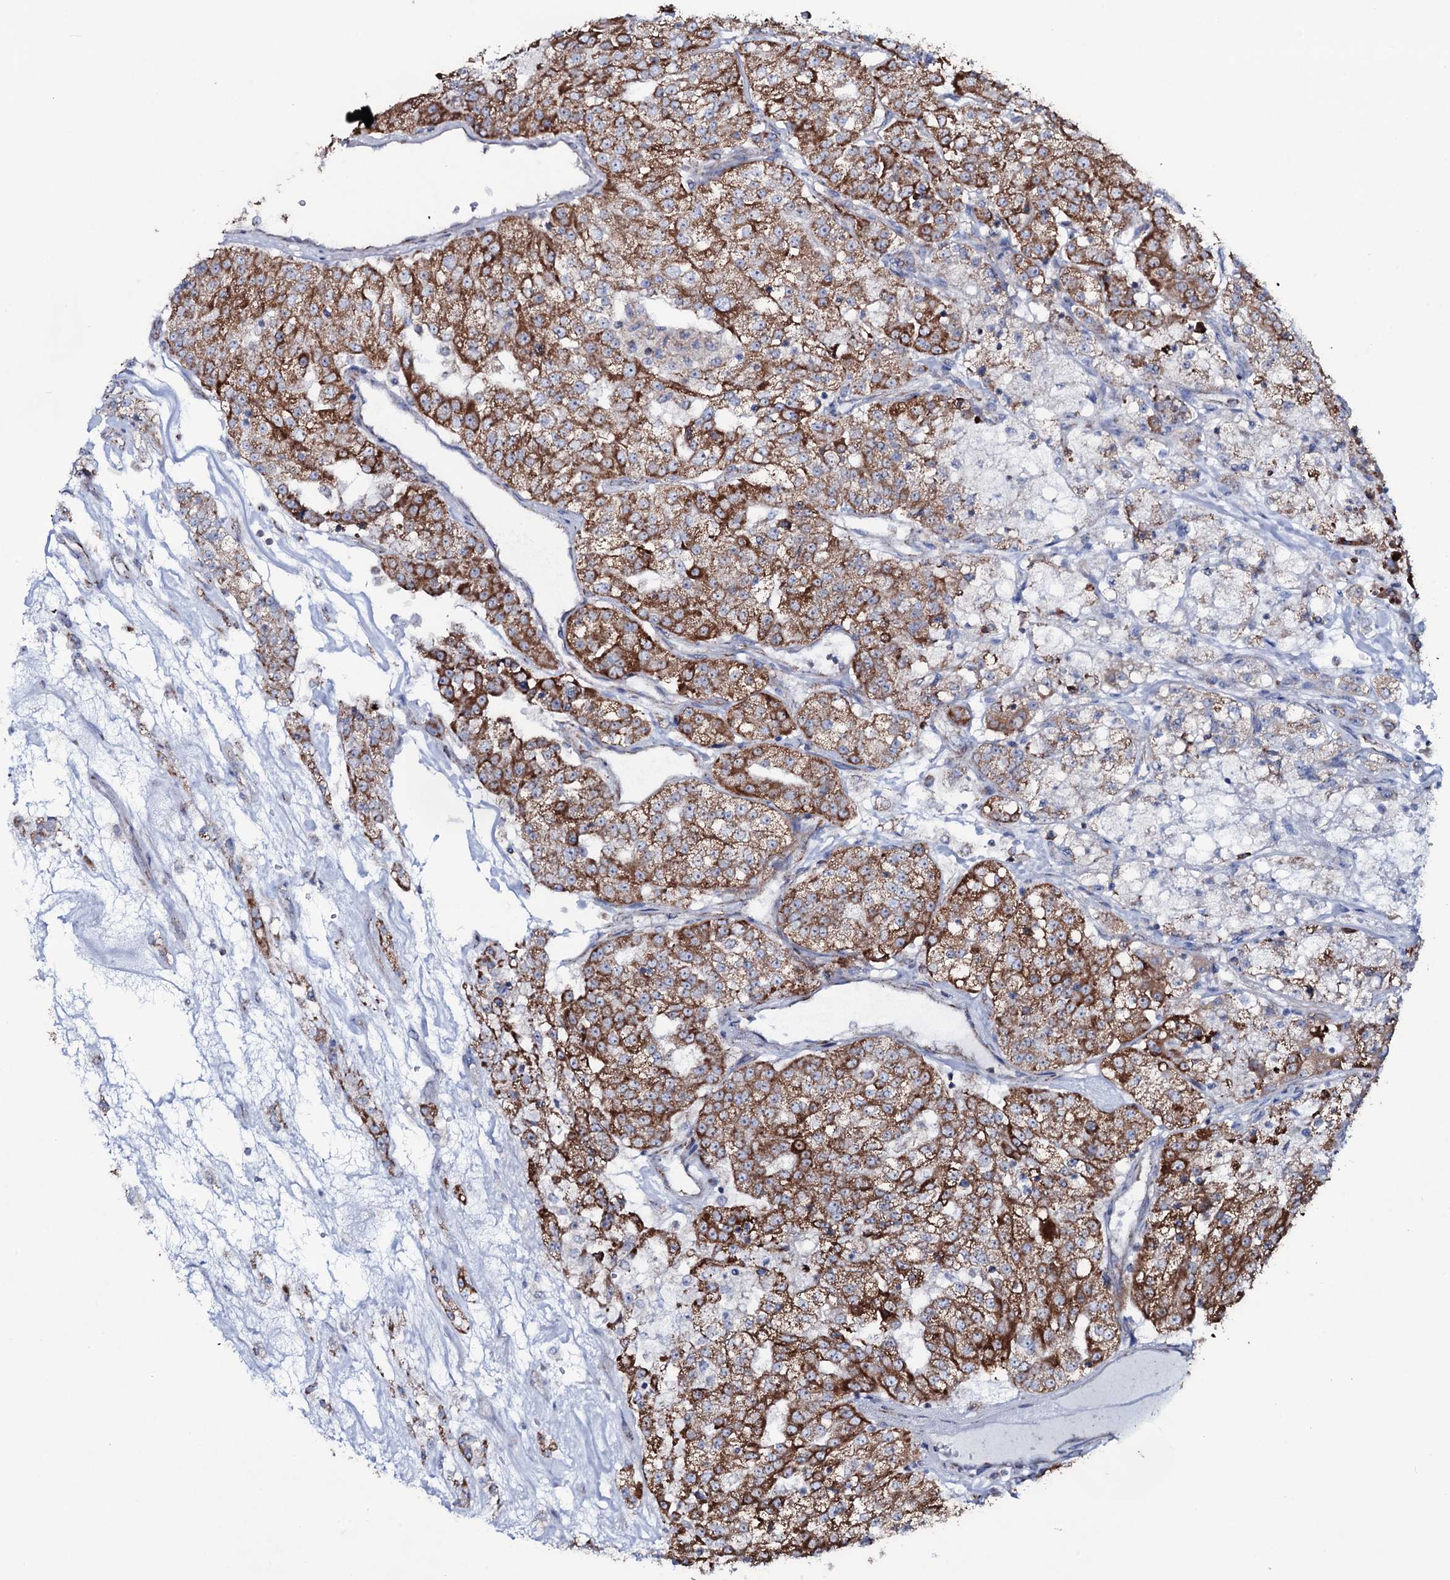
{"staining": {"intensity": "strong", "quantity": ">75%", "location": "cytoplasmic/membranous"}, "tissue": "renal cancer", "cell_type": "Tumor cells", "image_type": "cancer", "snomed": [{"axis": "morphology", "description": "Adenocarcinoma, NOS"}, {"axis": "topography", "description": "Kidney"}], "caption": "Human renal cancer (adenocarcinoma) stained for a protein (brown) demonstrates strong cytoplasmic/membranous positive staining in approximately >75% of tumor cells.", "gene": "MRPS35", "patient": {"sex": "female", "age": 63}}